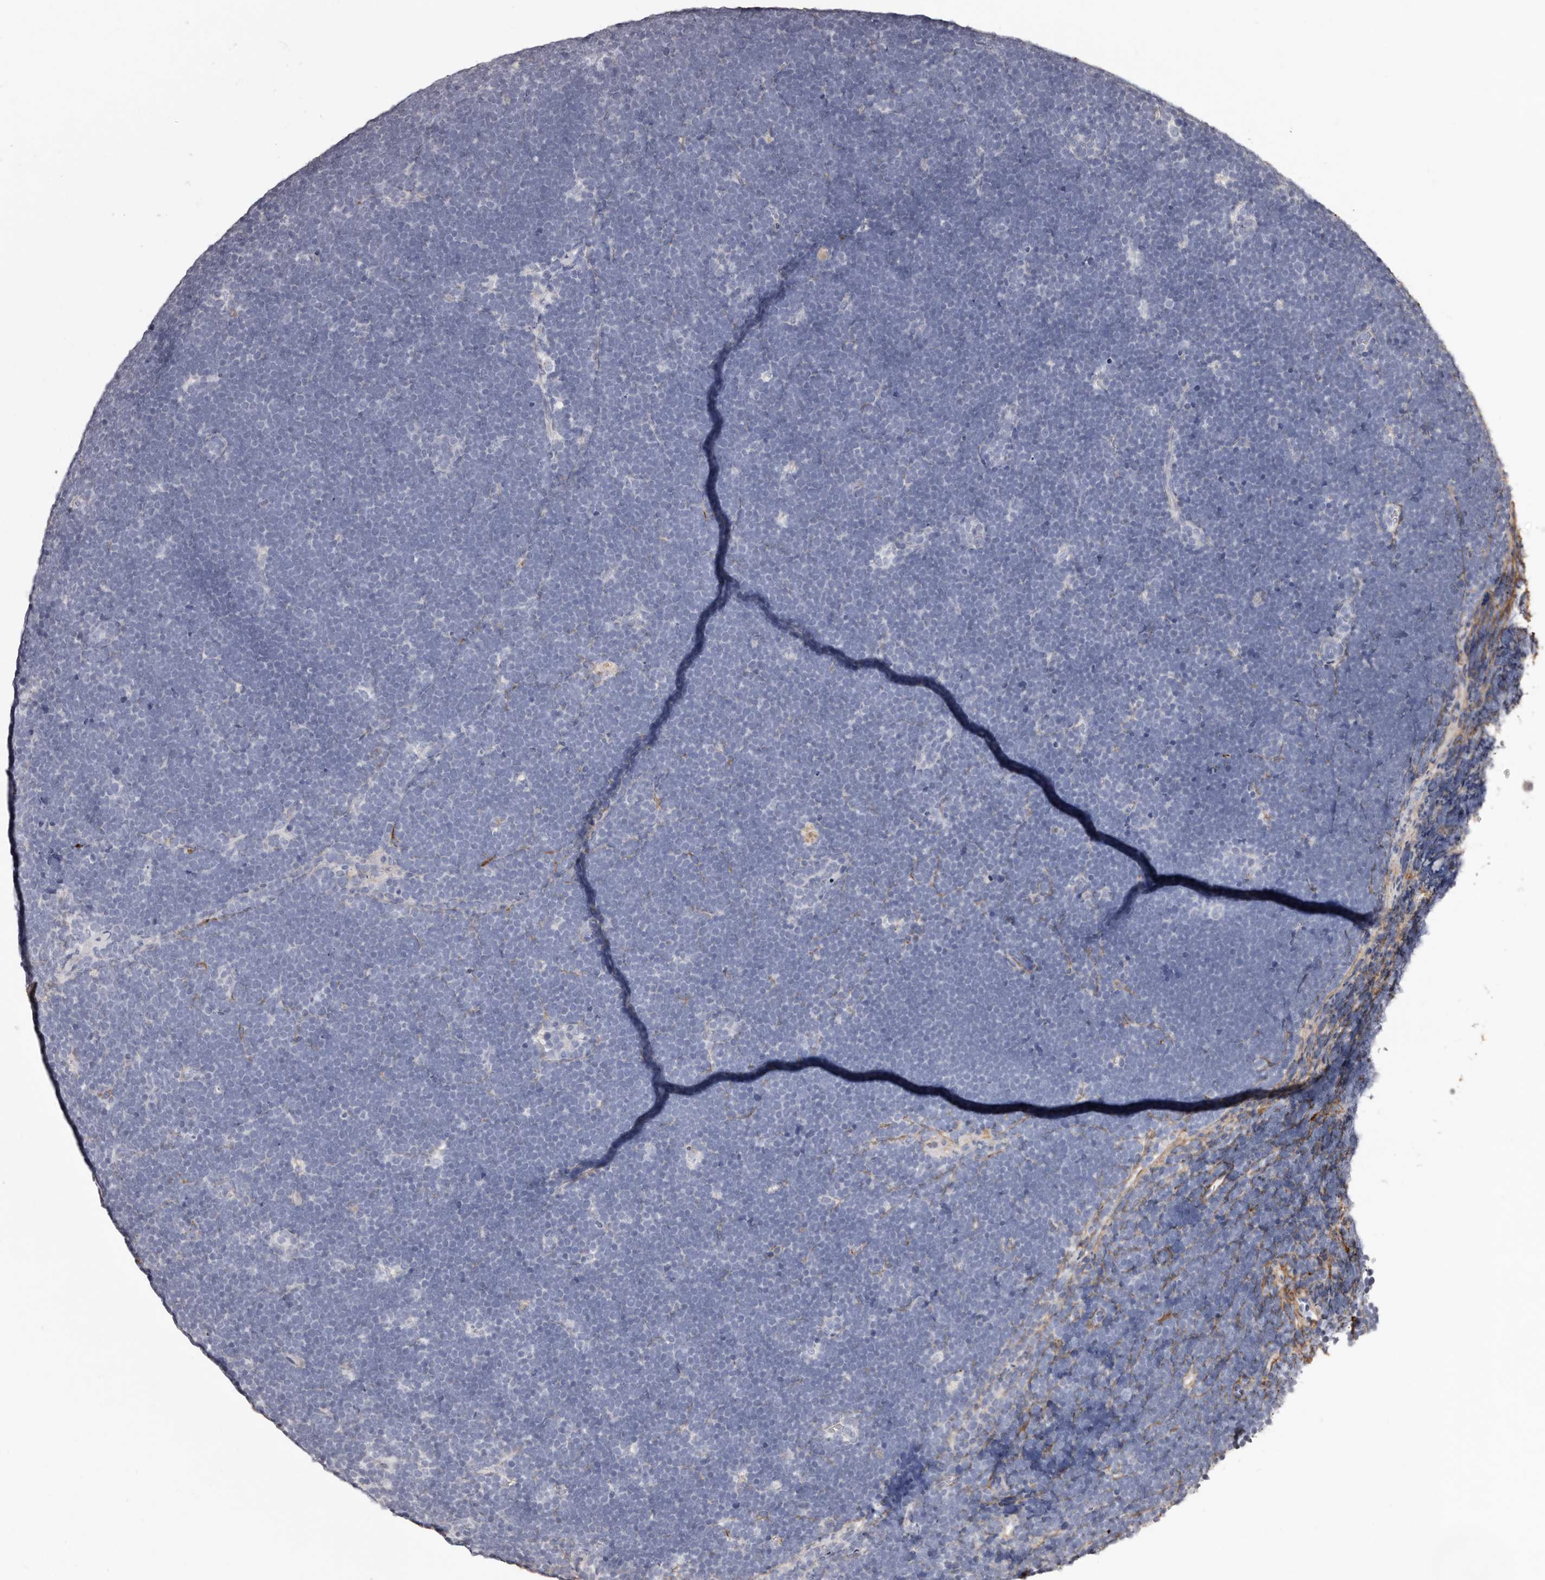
{"staining": {"intensity": "negative", "quantity": "none", "location": "none"}, "tissue": "lymphoma", "cell_type": "Tumor cells", "image_type": "cancer", "snomed": [{"axis": "morphology", "description": "Malignant lymphoma, non-Hodgkin's type, High grade"}, {"axis": "topography", "description": "Lymph node"}], "caption": "Tumor cells are negative for protein expression in human high-grade malignant lymphoma, non-Hodgkin's type. (DAB (3,3'-diaminobenzidine) IHC, high magnification).", "gene": "COL6A1", "patient": {"sex": "male", "age": 13}}